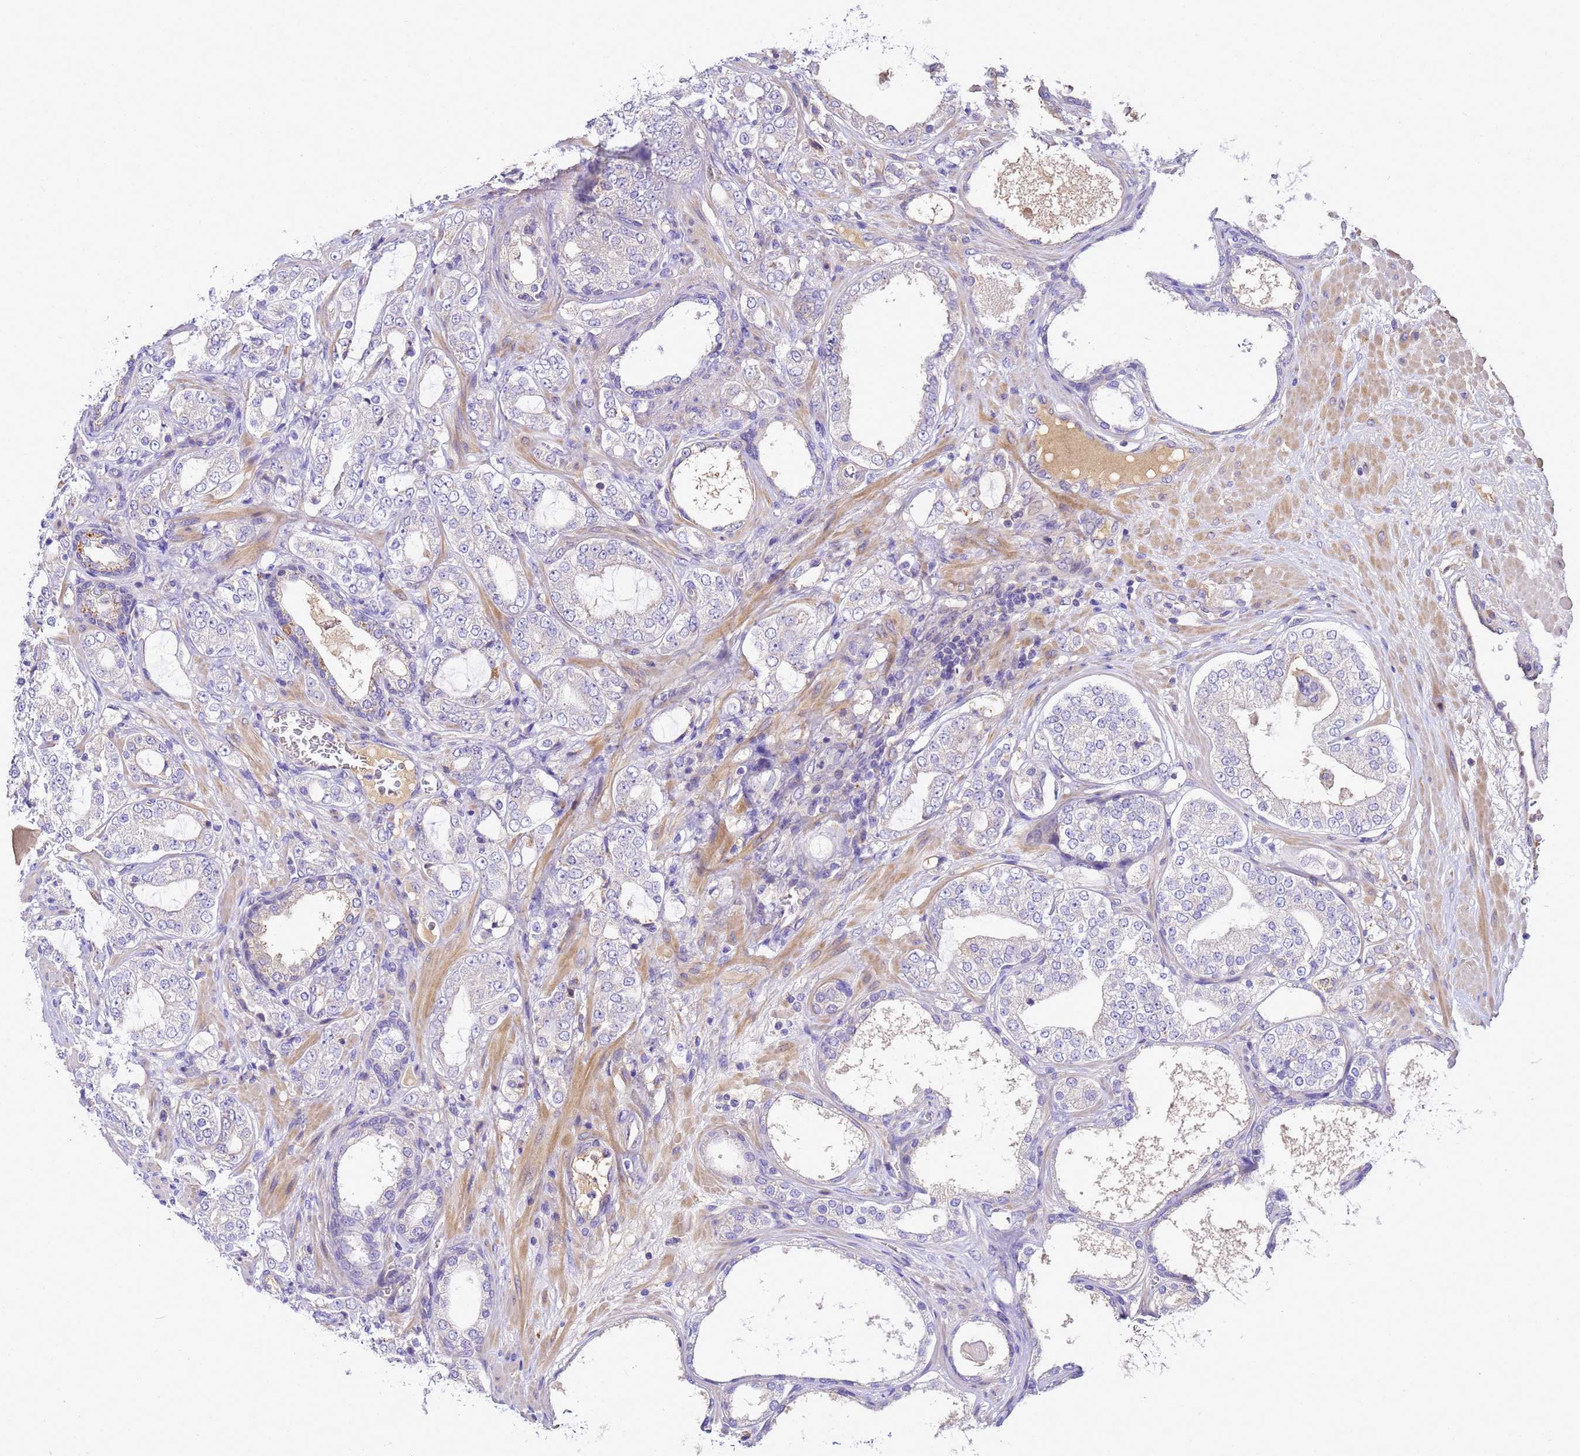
{"staining": {"intensity": "negative", "quantity": "none", "location": "none"}, "tissue": "prostate cancer", "cell_type": "Tumor cells", "image_type": "cancer", "snomed": [{"axis": "morphology", "description": "Adenocarcinoma, High grade"}, {"axis": "topography", "description": "Prostate"}], "caption": "Prostate high-grade adenocarcinoma was stained to show a protein in brown. There is no significant expression in tumor cells.", "gene": "TBCD", "patient": {"sex": "male", "age": 64}}